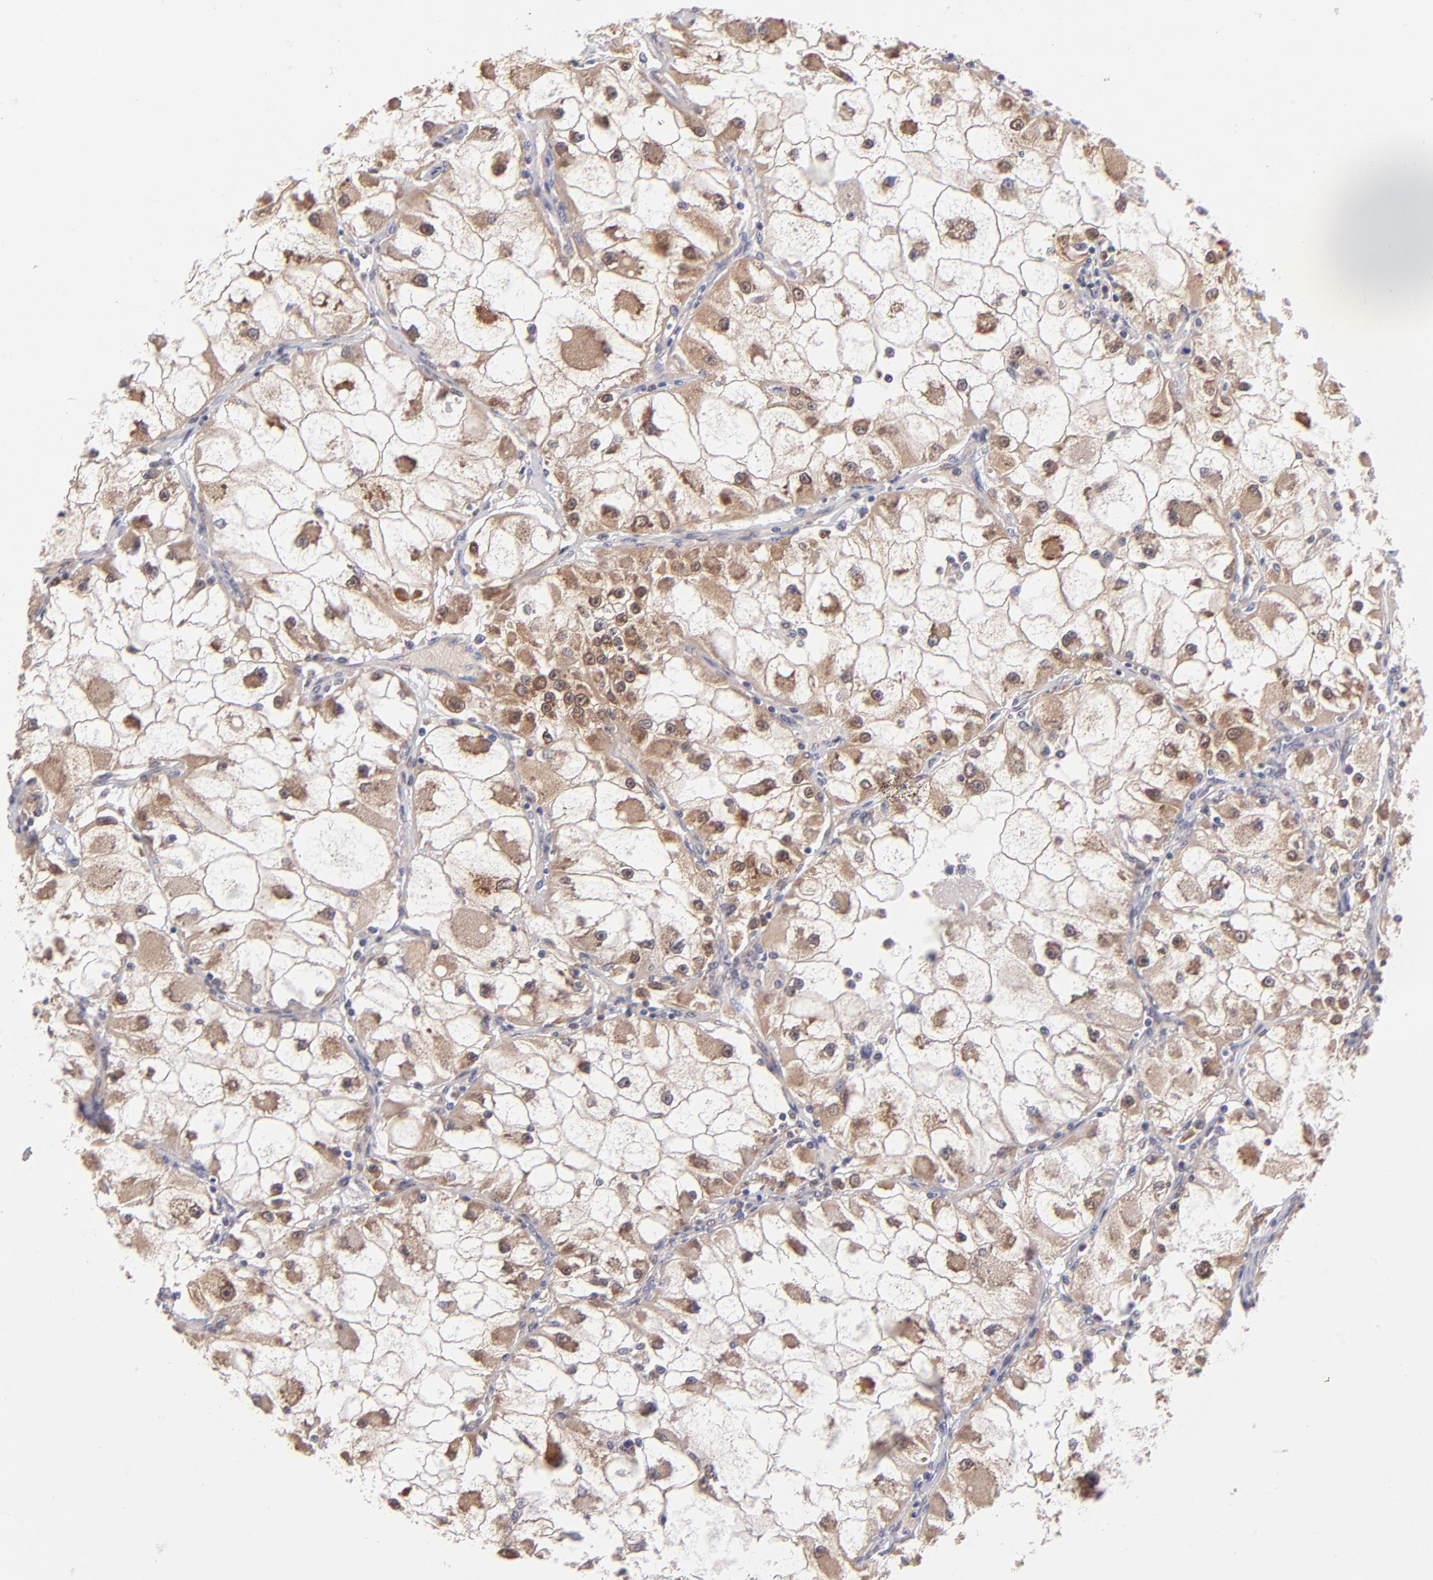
{"staining": {"intensity": "moderate", "quantity": "25%-75%", "location": "cytoplasmic/membranous"}, "tissue": "renal cancer", "cell_type": "Tumor cells", "image_type": "cancer", "snomed": [{"axis": "morphology", "description": "Adenocarcinoma, NOS"}, {"axis": "topography", "description": "Kidney"}], "caption": "This photomicrograph demonstrates renal cancer stained with immunohistochemistry to label a protein in brown. The cytoplasmic/membranous of tumor cells show moderate positivity for the protein. Nuclei are counter-stained blue.", "gene": "UBE2H", "patient": {"sex": "female", "age": 73}}